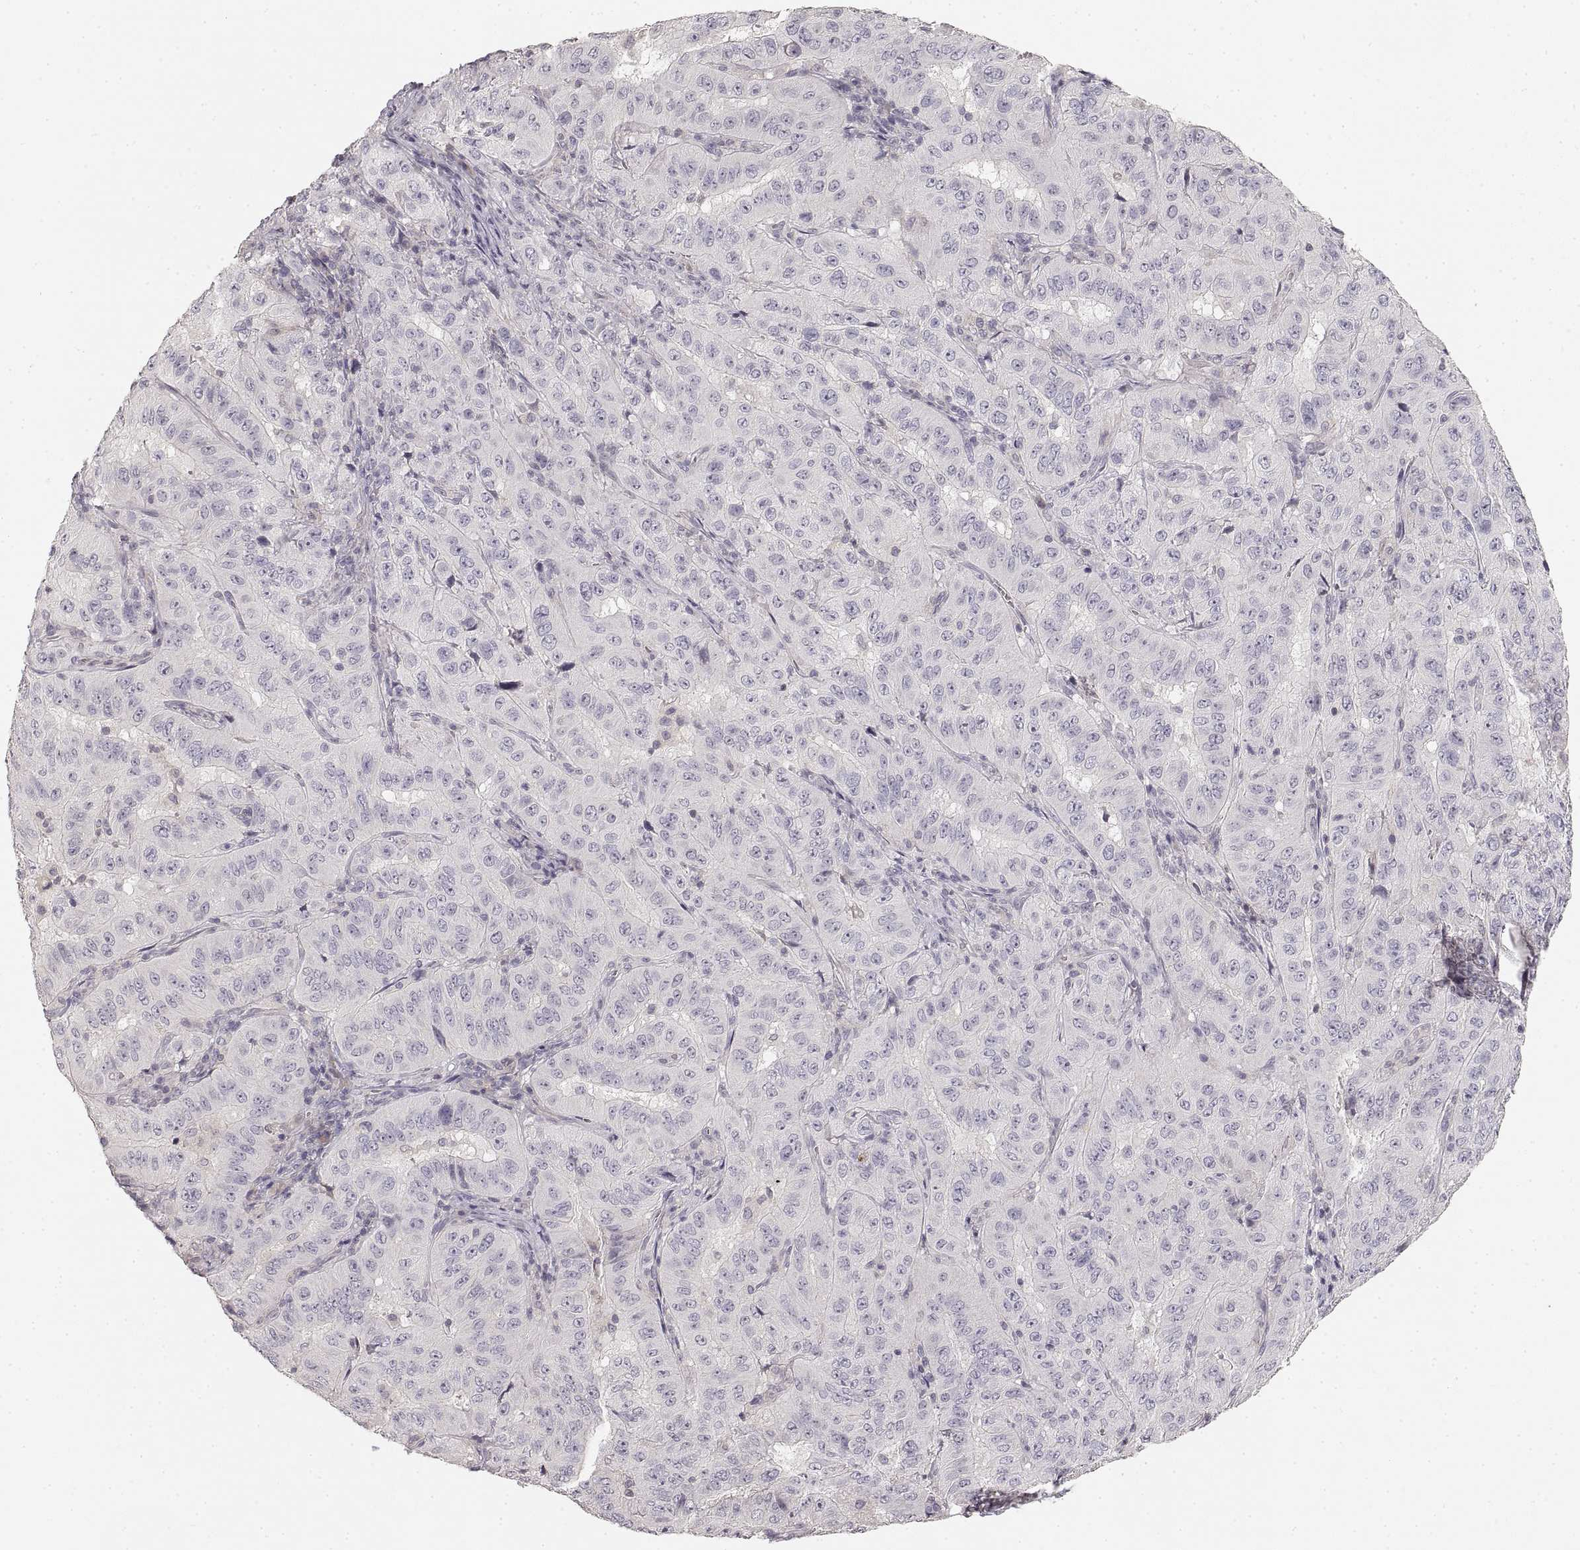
{"staining": {"intensity": "negative", "quantity": "none", "location": "none"}, "tissue": "pancreatic cancer", "cell_type": "Tumor cells", "image_type": "cancer", "snomed": [{"axis": "morphology", "description": "Adenocarcinoma, NOS"}, {"axis": "topography", "description": "Pancreas"}], "caption": "A high-resolution photomicrograph shows immunohistochemistry staining of pancreatic cancer, which demonstrates no significant expression in tumor cells. (DAB IHC with hematoxylin counter stain).", "gene": "RUNDC3A", "patient": {"sex": "male", "age": 63}}